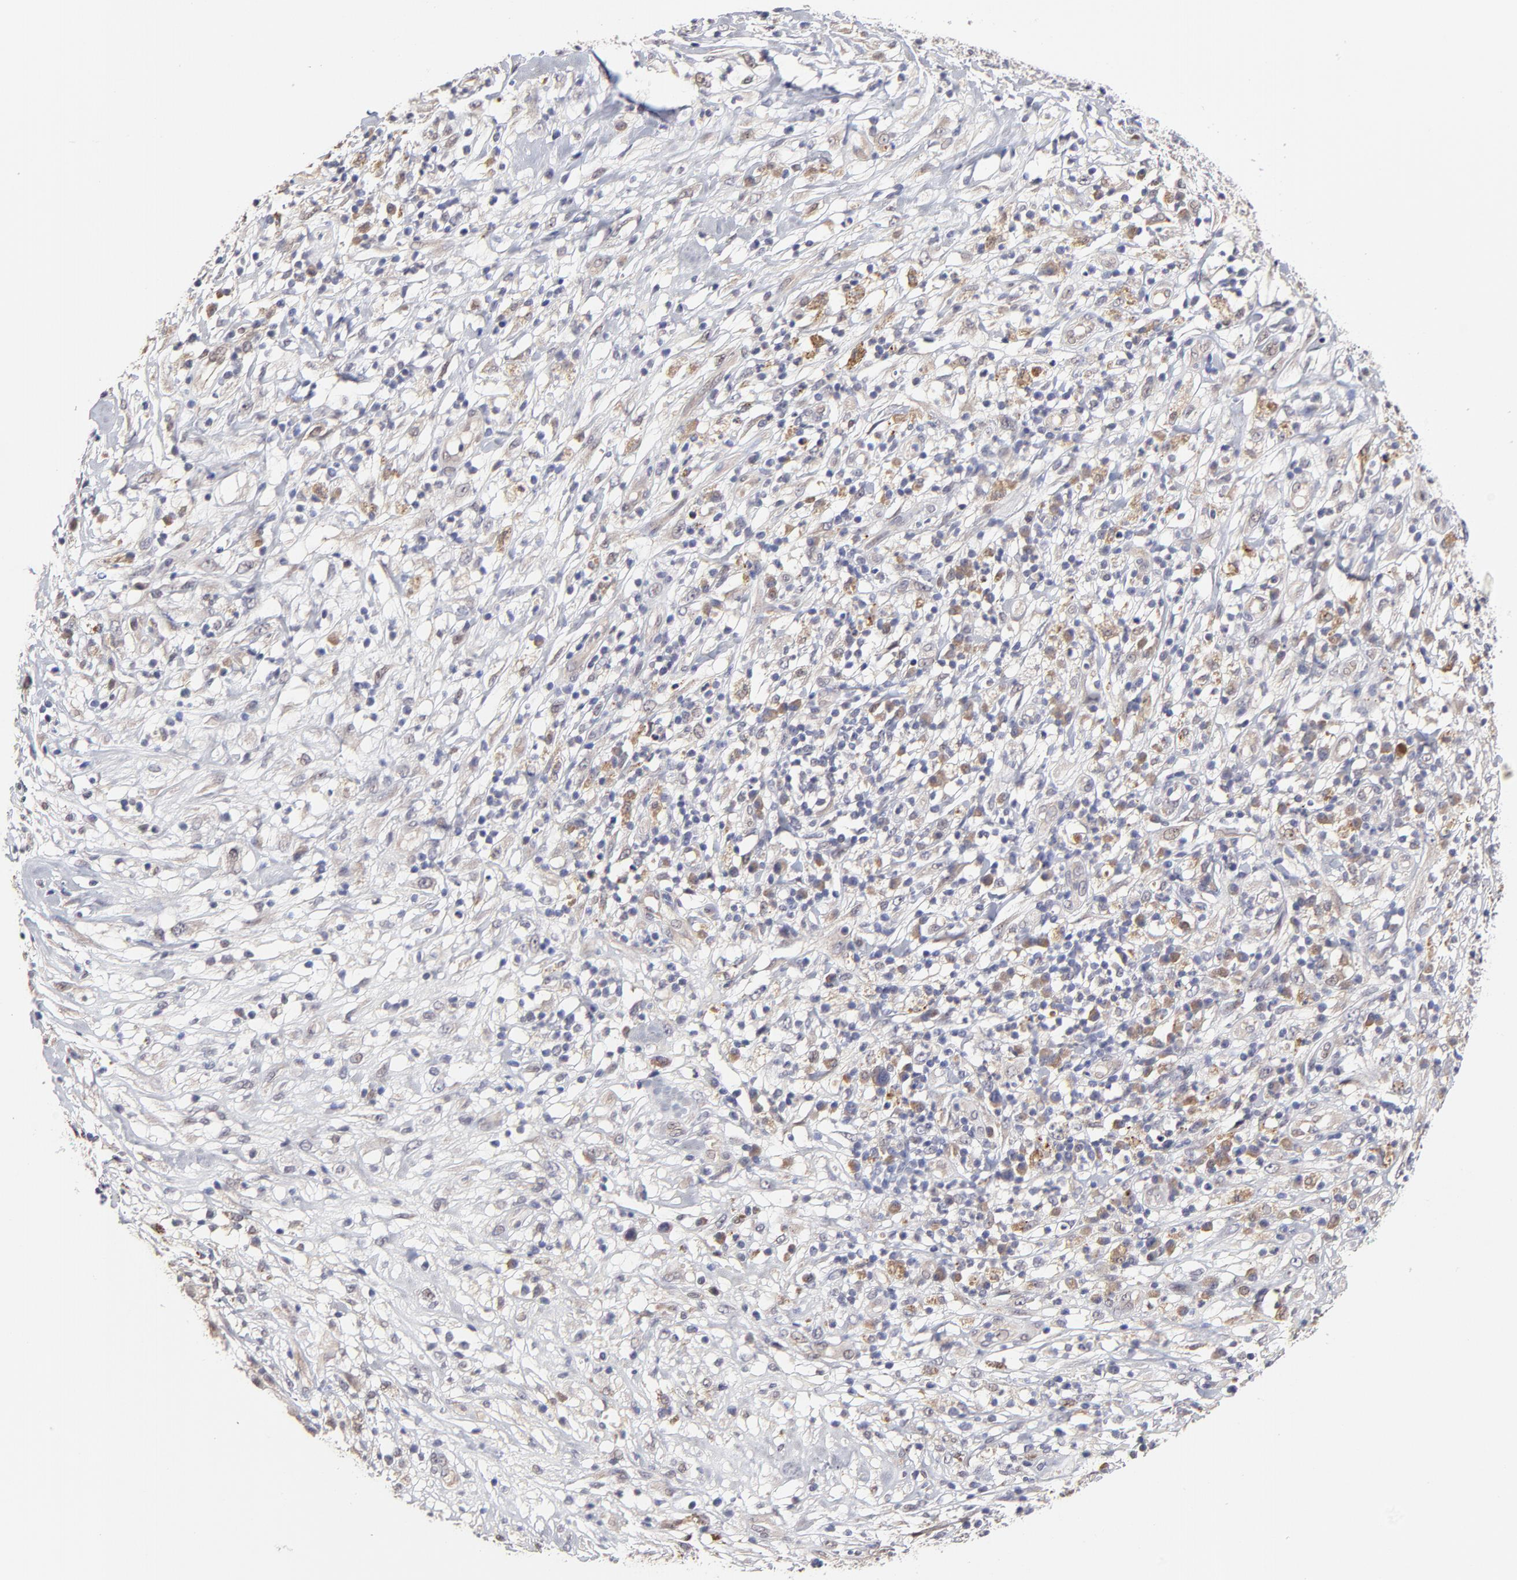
{"staining": {"intensity": "weak", "quantity": "<25%", "location": "cytoplasmic/membranous"}, "tissue": "melanoma", "cell_type": "Tumor cells", "image_type": "cancer", "snomed": [{"axis": "morphology", "description": "Necrosis, NOS"}, {"axis": "morphology", "description": "Malignant melanoma, NOS"}, {"axis": "topography", "description": "Skin"}], "caption": "DAB (3,3'-diaminobenzidine) immunohistochemical staining of malignant melanoma displays no significant expression in tumor cells.", "gene": "ZNF10", "patient": {"sex": "female", "age": 87}}